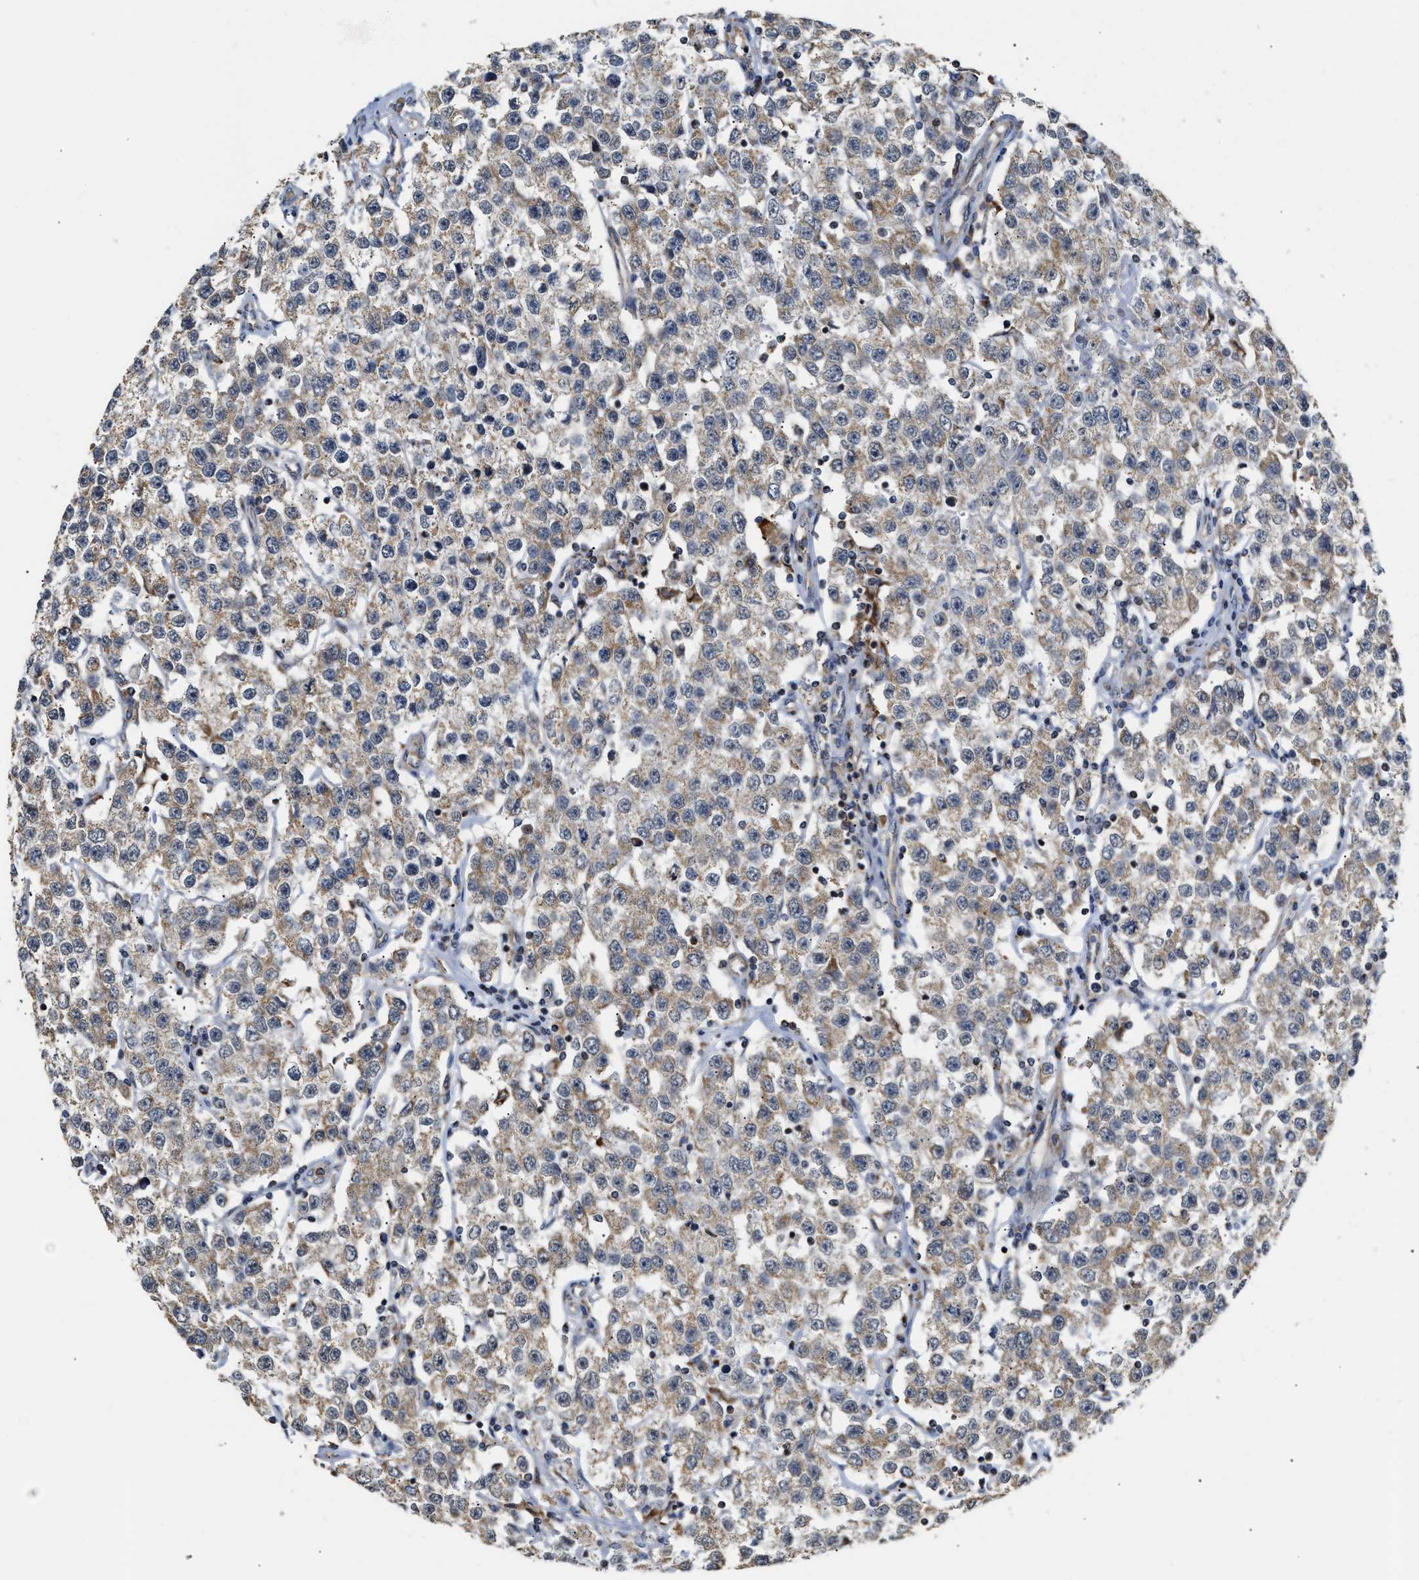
{"staining": {"intensity": "weak", "quantity": ">75%", "location": "cytoplasmic/membranous"}, "tissue": "testis cancer", "cell_type": "Tumor cells", "image_type": "cancer", "snomed": [{"axis": "morphology", "description": "Seminoma, NOS"}, {"axis": "topography", "description": "Testis"}], "caption": "Testis cancer (seminoma) stained for a protein (brown) reveals weak cytoplasmic/membranous positive expression in about >75% of tumor cells.", "gene": "DEPTOR", "patient": {"sex": "male", "age": 52}}